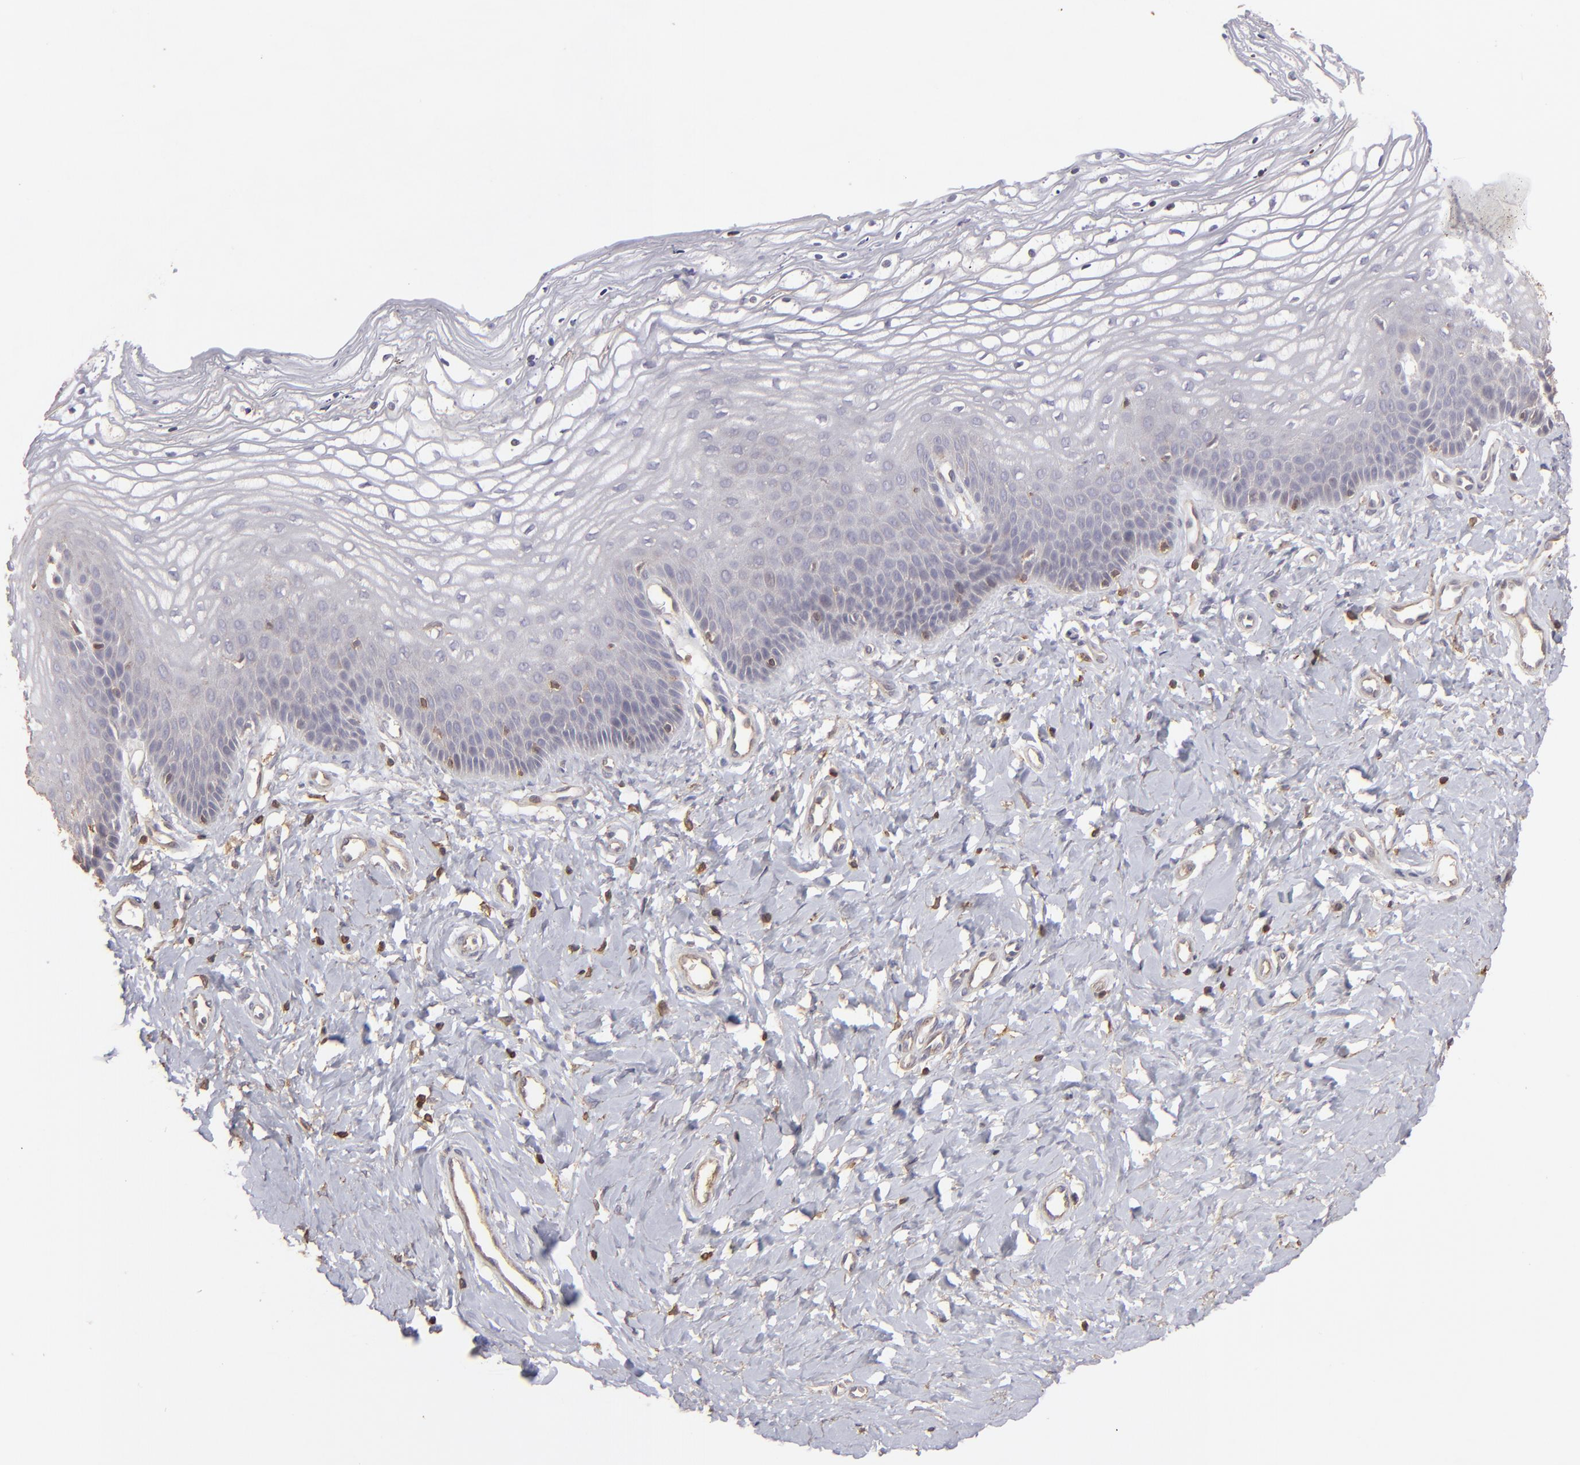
{"staining": {"intensity": "negative", "quantity": "none", "location": "none"}, "tissue": "vagina", "cell_type": "Squamous epithelial cells", "image_type": "normal", "snomed": [{"axis": "morphology", "description": "Normal tissue, NOS"}, {"axis": "topography", "description": "Vagina"}], "caption": "Vagina was stained to show a protein in brown. There is no significant staining in squamous epithelial cells. Nuclei are stained in blue.", "gene": "ACTB", "patient": {"sex": "female", "age": 68}}